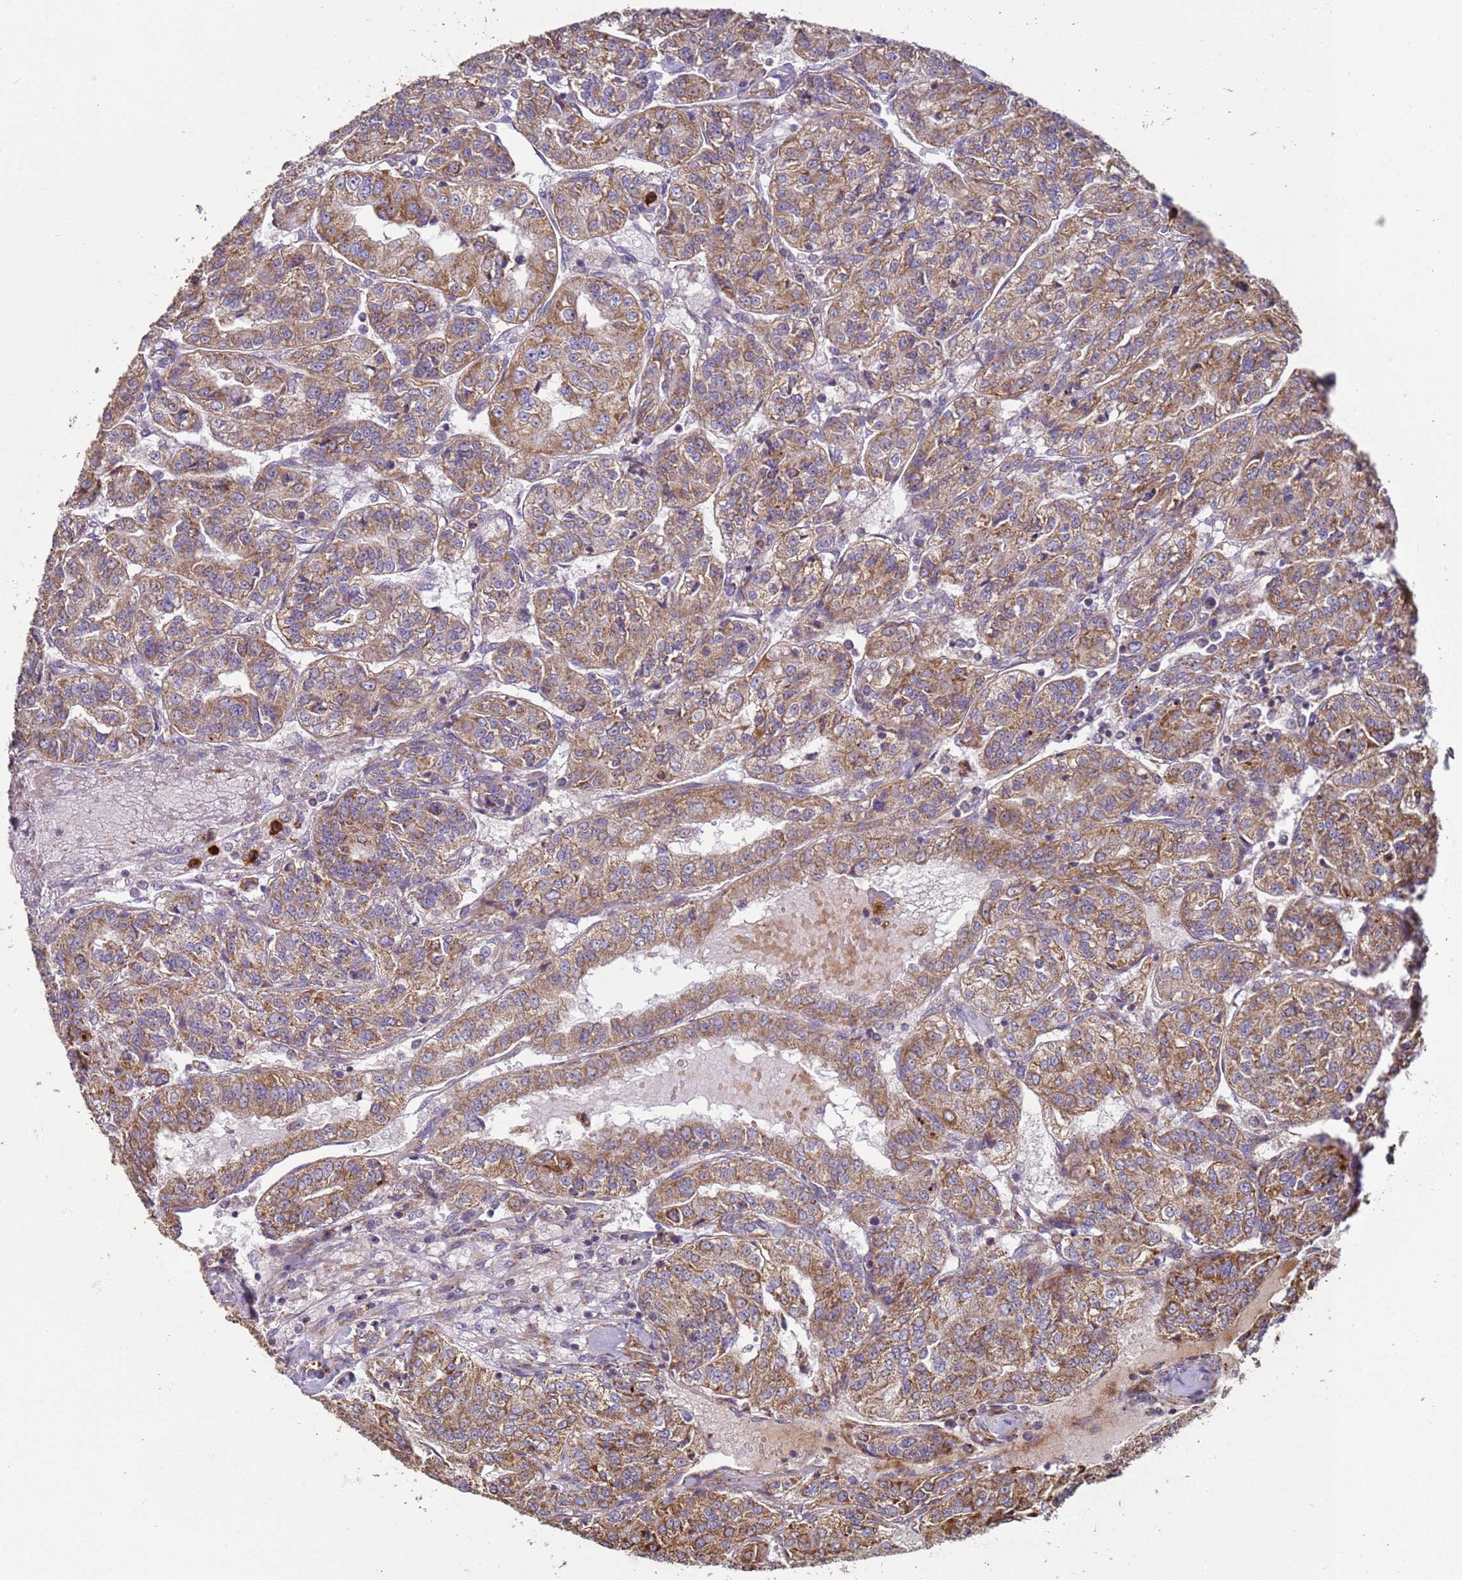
{"staining": {"intensity": "moderate", "quantity": ">75%", "location": "cytoplasmic/membranous"}, "tissue": "renal cancer", "cell_type": "Tumor cells", "image_type": "cancer", "snomed": [{"axis": "morphology", "description": "Adenocarcinoma, NOS"}, {"axis": "topography", "description": "Kidney"}], "caption": "Protein analysis of renal adenocarcinoma tissue exhibits moderate cytoplasmic/membranous staining in about >75% of tumor cells.", "gene": "FBXO33", "patient": {"sex": "female", "age": 63}}